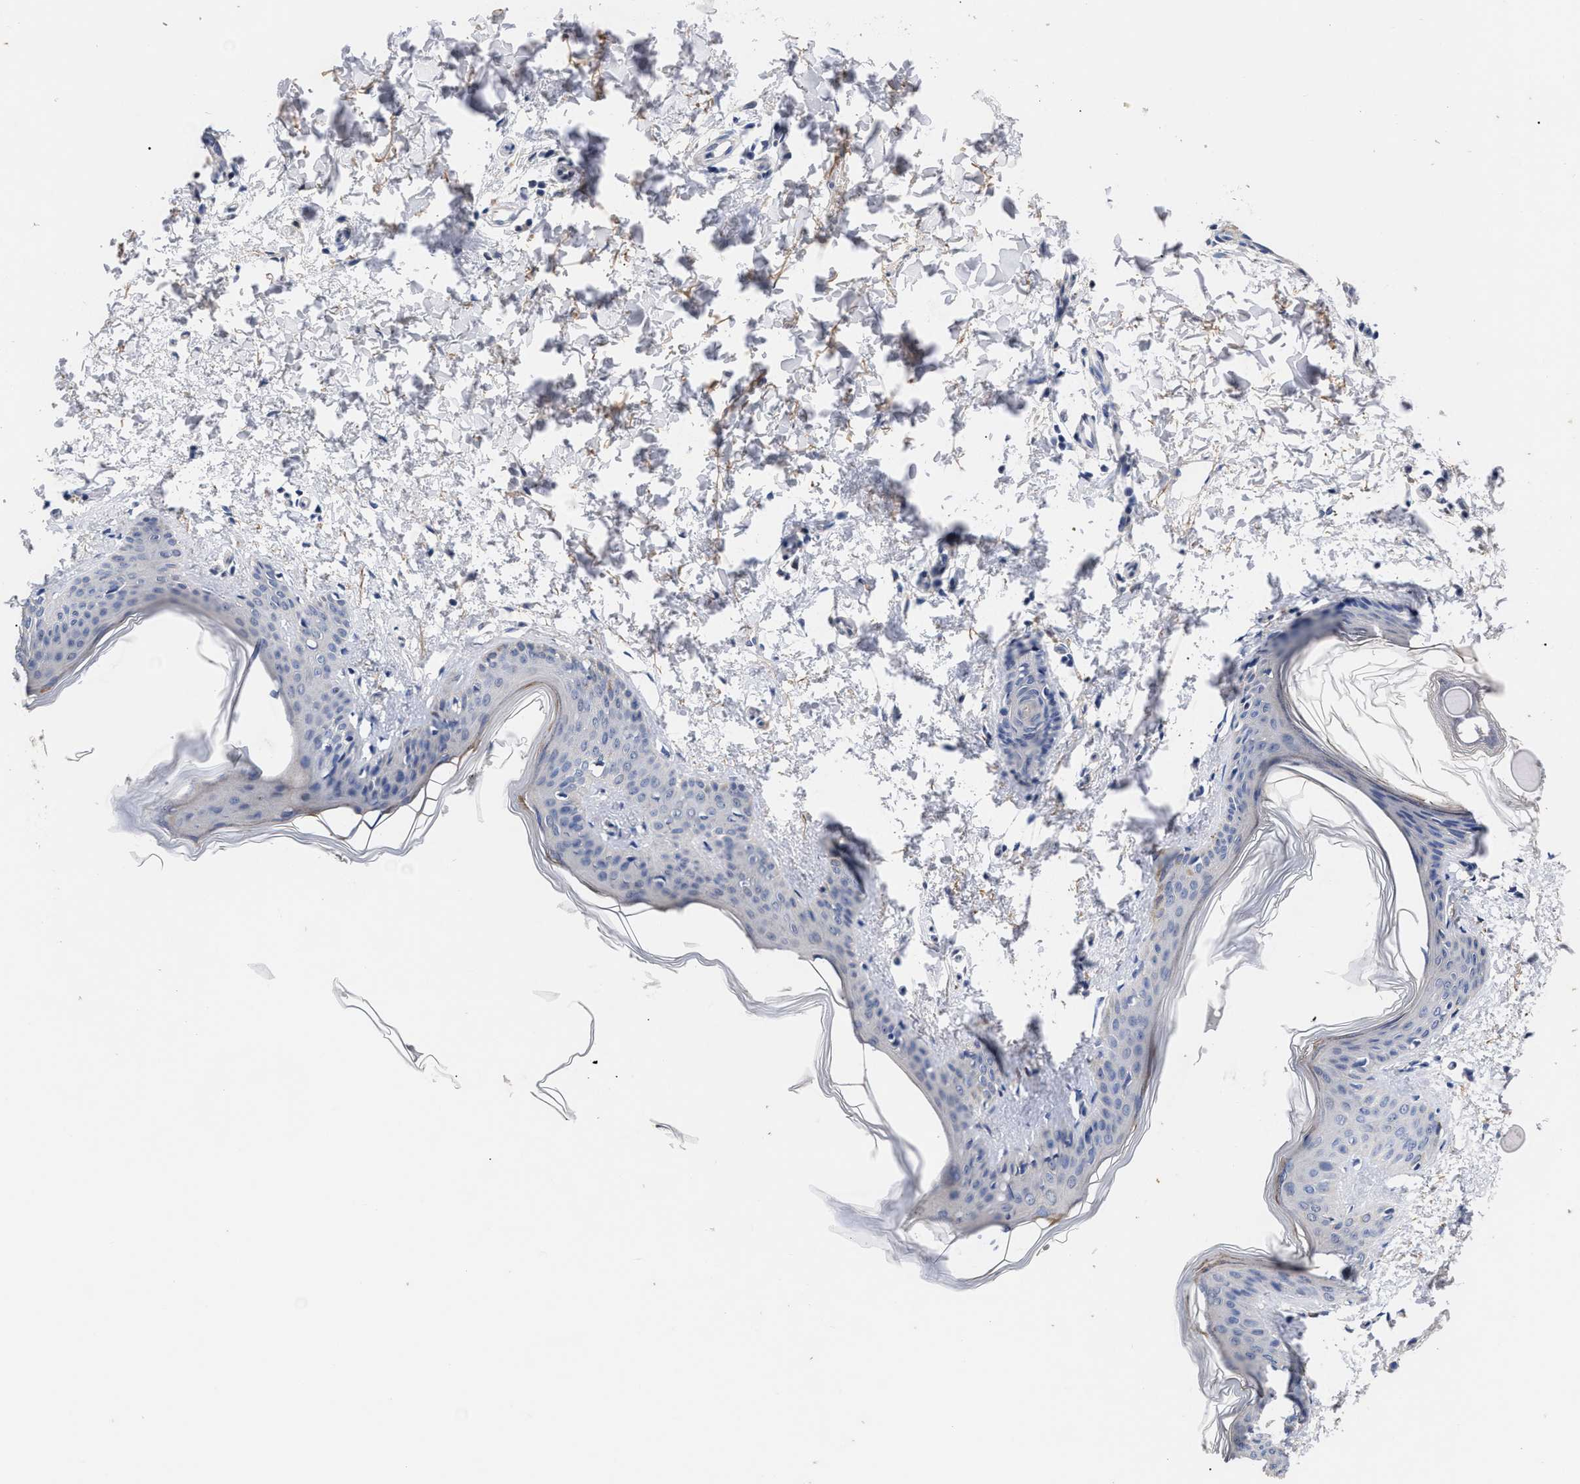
{"staining": {"intensity": "strong", "quantity": "25%-75%", "location": "cytoplasmic/membranous"}, "tissue": "skin", "cell_type": "Fibroblasts", "image_type": "normal", "snomed": [{"axis": "morphology", "description": "Normal tissue, NOS"}, {"axis": "topography", "description": "Skin"}], "caption": "Brown immunohistochemical staining in unremarkable human skin demonstrates strong cytoplasmic/membranous expression in about 25%-75% of fibroblasts.", "gene": "CCN5", "patient": {"sex": "female", "age": 17}}